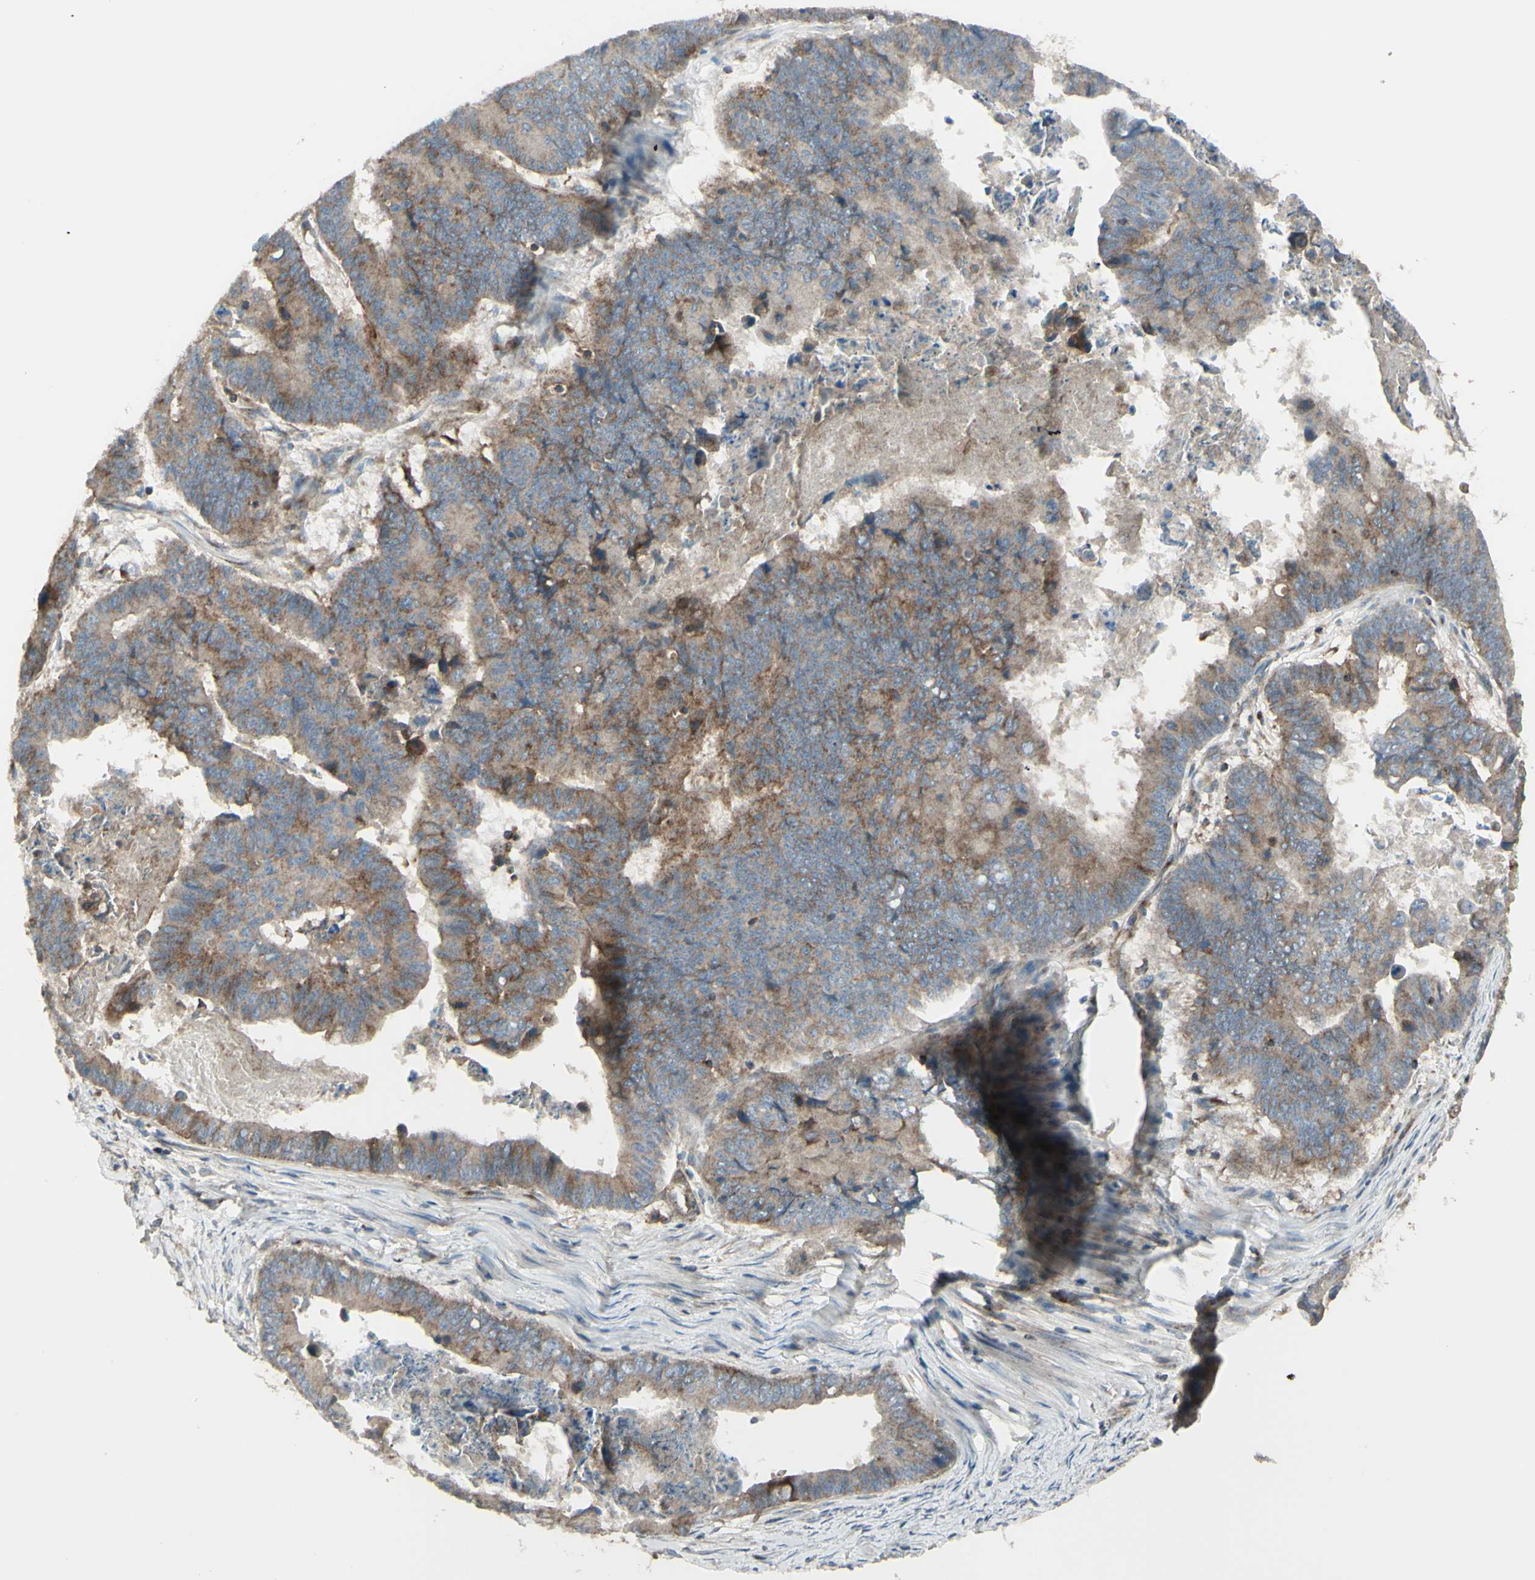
{"staining": {"intensity": "moderate", "quantity": ">75%", "location": "cytoplasmic/membranous"}, "tissue": "stomach cancer", "cell_type": "Tumor cells", "image_type": "cancer", "snomed": [{"axis": "morphology", "description": "Adenocarcinoma, NOS"}, {"axis": "topography", "description": "Stomach, lower"}], "caption": "There is medium levels of moderate cytoplasmic/membranous staining in tumor cells of adenocarcinoma (stomach), as demonstrated by immunohistochemical staining (brown color).", "gene": "NAPA", "patient": {"sex": "male", "age": 77}}